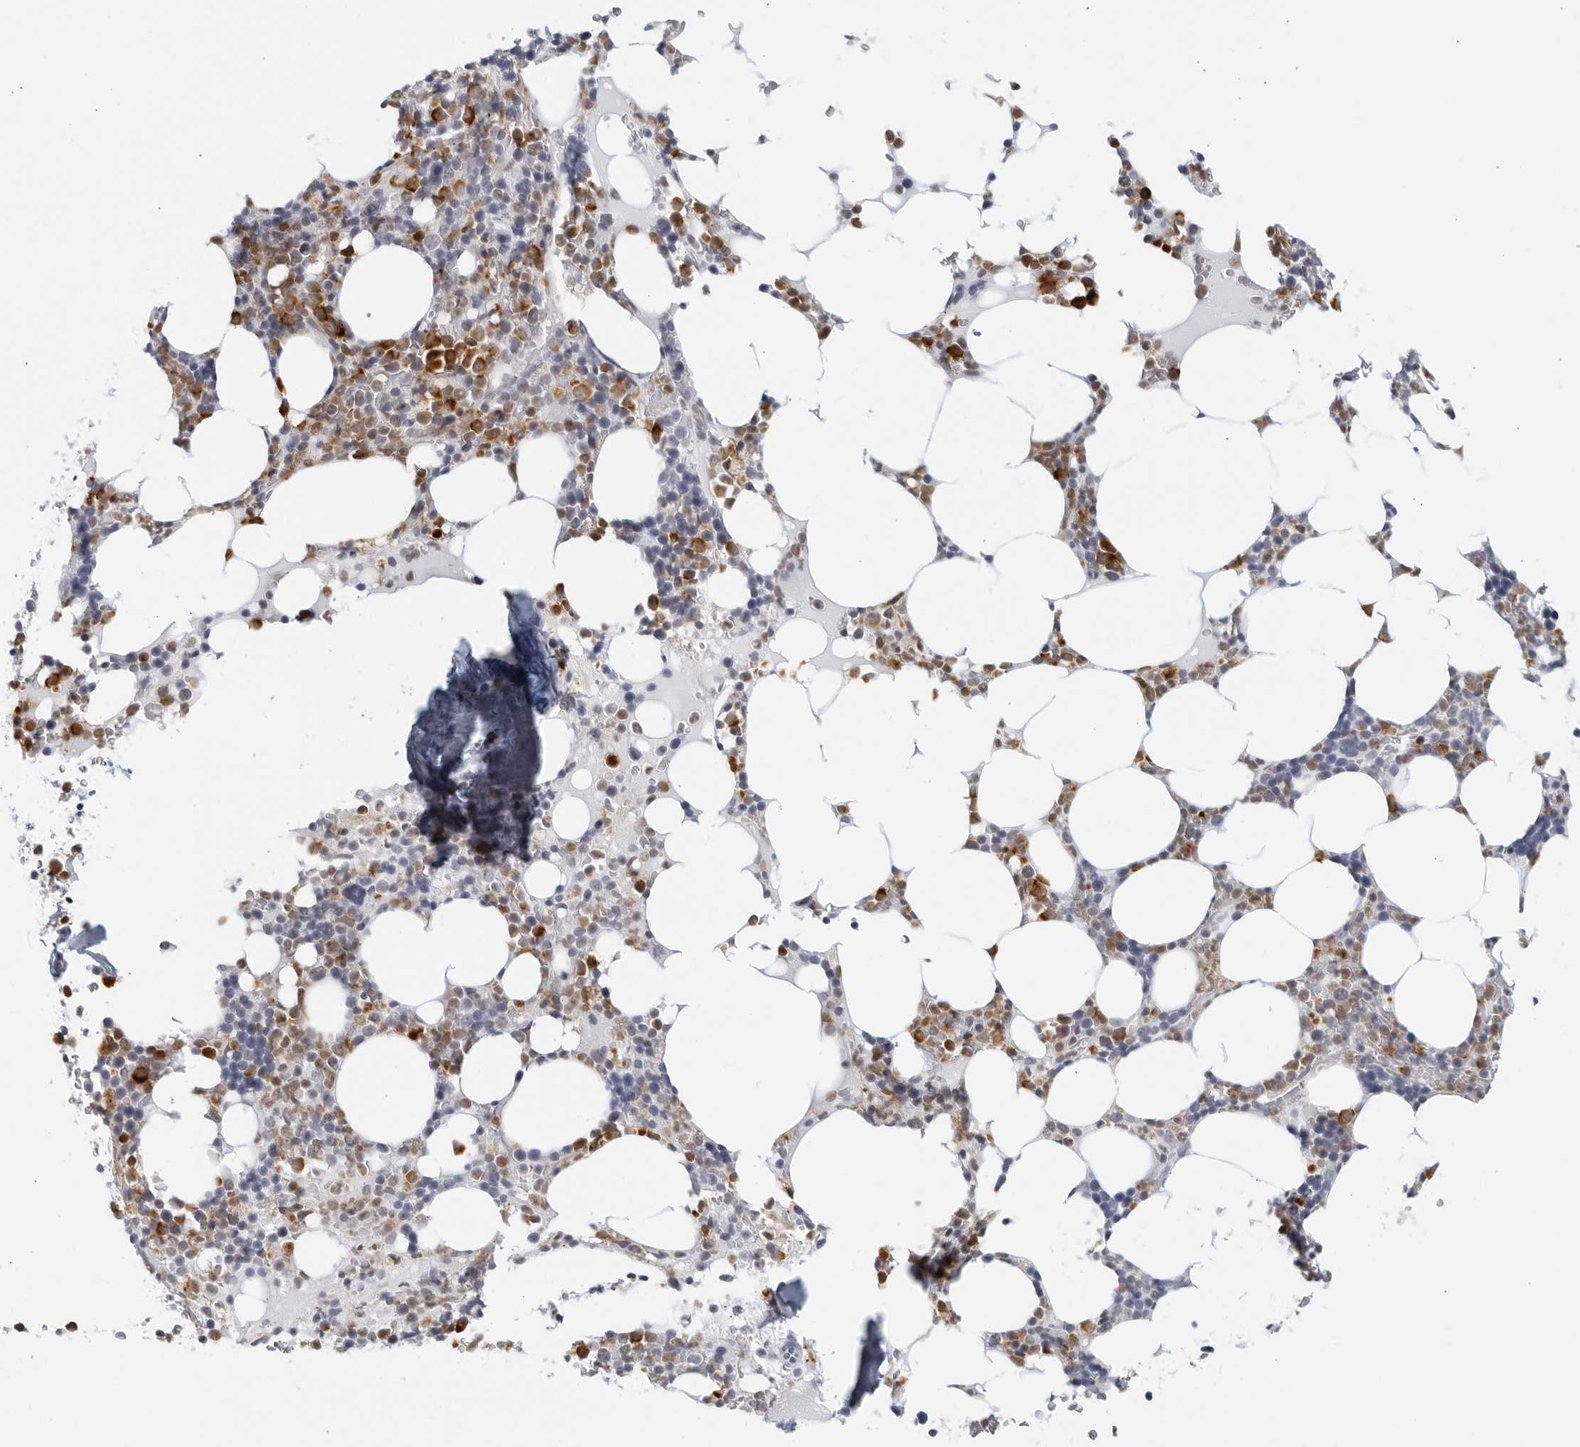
{"staining": {"intensity": "strong", "quantity": "25%-75%", "location": "cytoplasmic/membranous,nuclear"}, "tissue": "bone marrow", "cell_type": "Hematopoietic cells", "image_type": "normal", "snomed": [{"axis": "morphology", "description": "Normal tissue, NOS"}, {"axis": "topography", "description": "Bone marrow"}], "caption": "A high amount of strong cytoplasmic/membranous,nuclear positivity is appreciated in approximately 25%-75% of hematopoietic cells in normal bone marrow. The staining is performed using DAB (3,3'-diaminobenzidine) brown chromogen to label protein expression. The nuclei are counter-stained blue using hematoxylin.", "gene": "KLK7", "patient": {"sex": "male", "age": 58}}